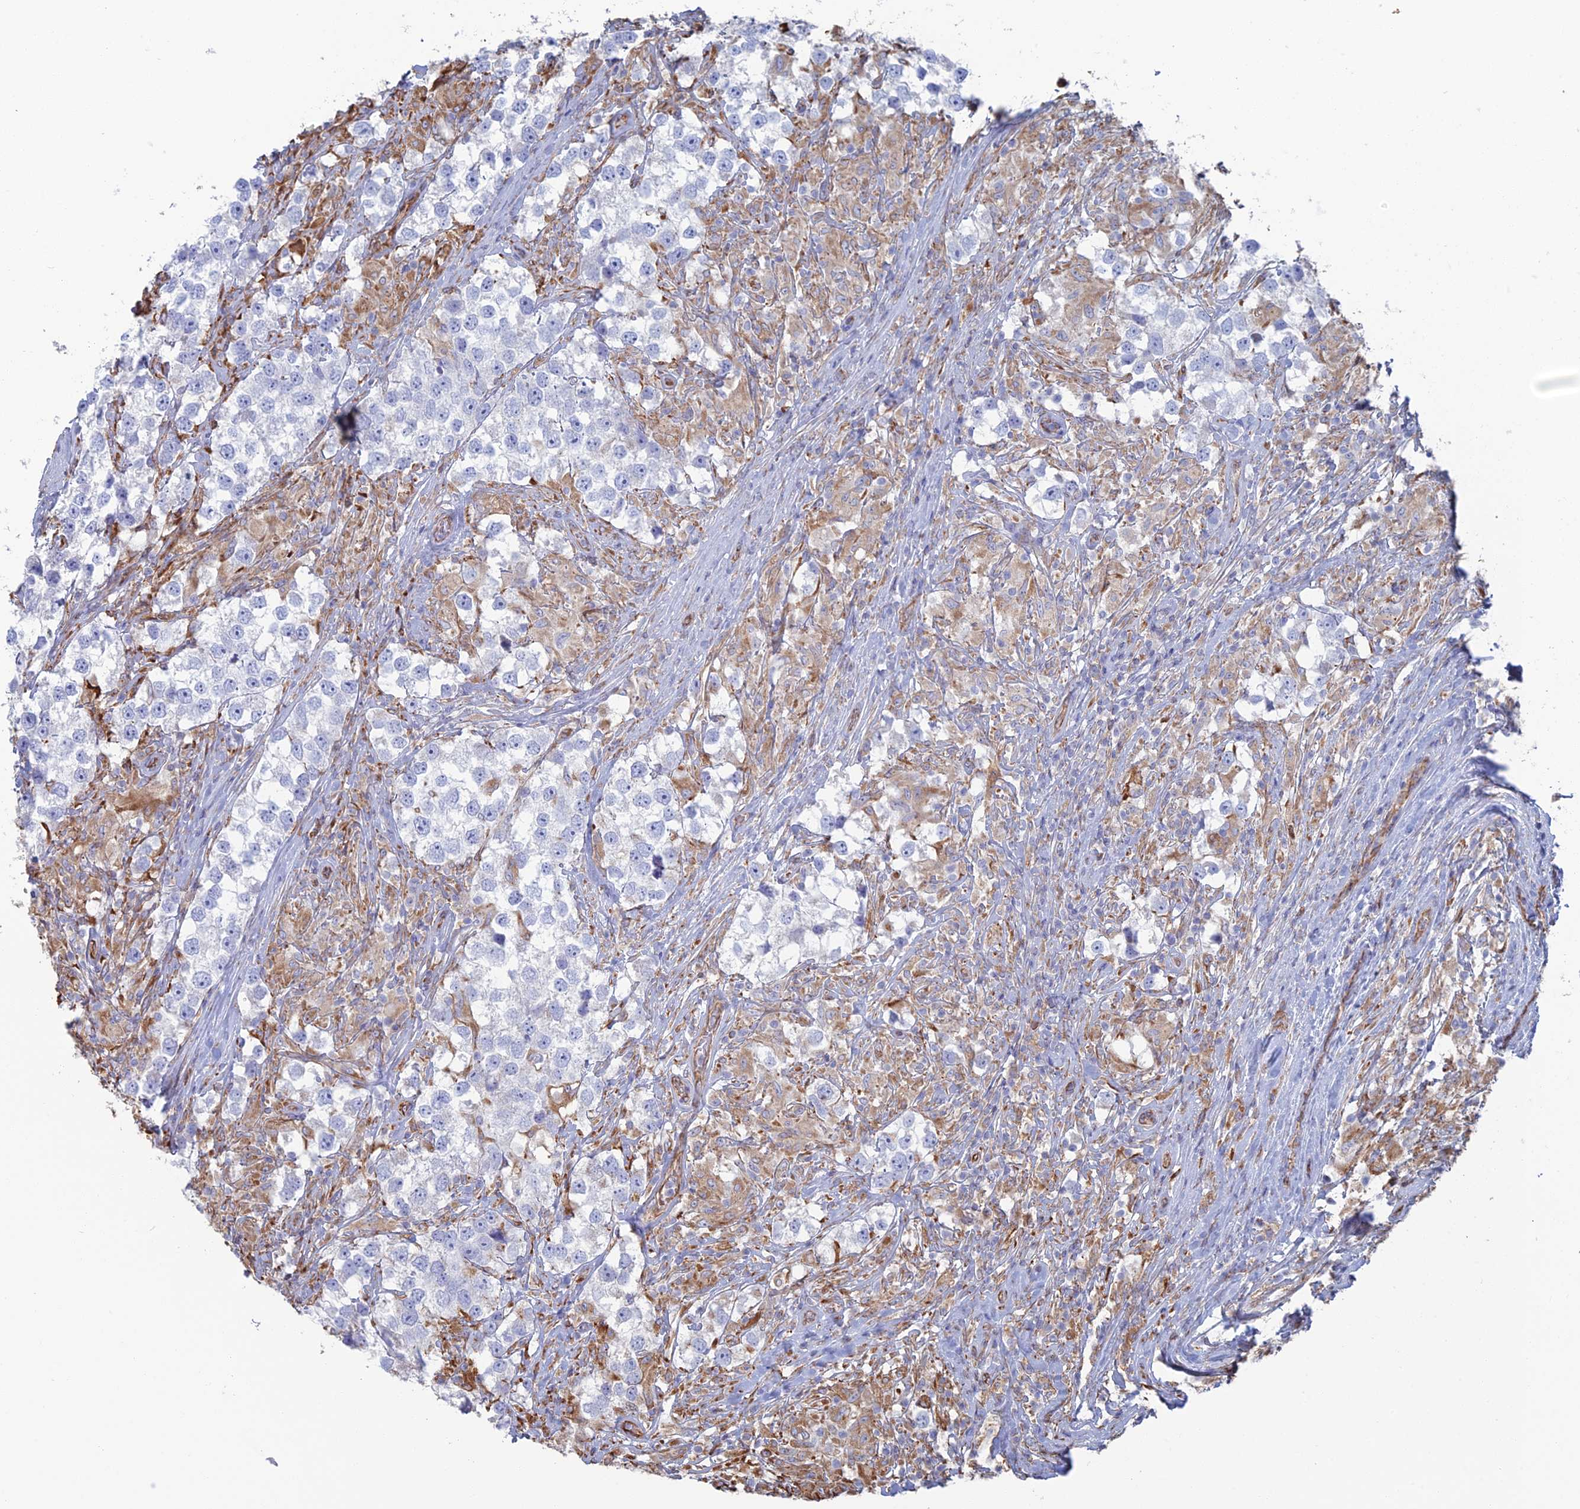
{"staining": {"intensity": "negative", "quantity": "none", "location": "none"}, "tissue": "testis cancer", "cell_type": "Tumor cells", "image_type": "cancer", "snomed": [{"axis": "morphology", "description": "Seminoma, NOS"}, {"axis": "topography", "description": "Testis"}], "caption": "IHC of testis cancer (seminoma) reveals no staining in tumor cells. (DAB (3,3'-diaminobenzidine) IHC with hematoxylin counter stain).", "gene": "CLVS2", "patient": {"sex": "male", "age": 46}}